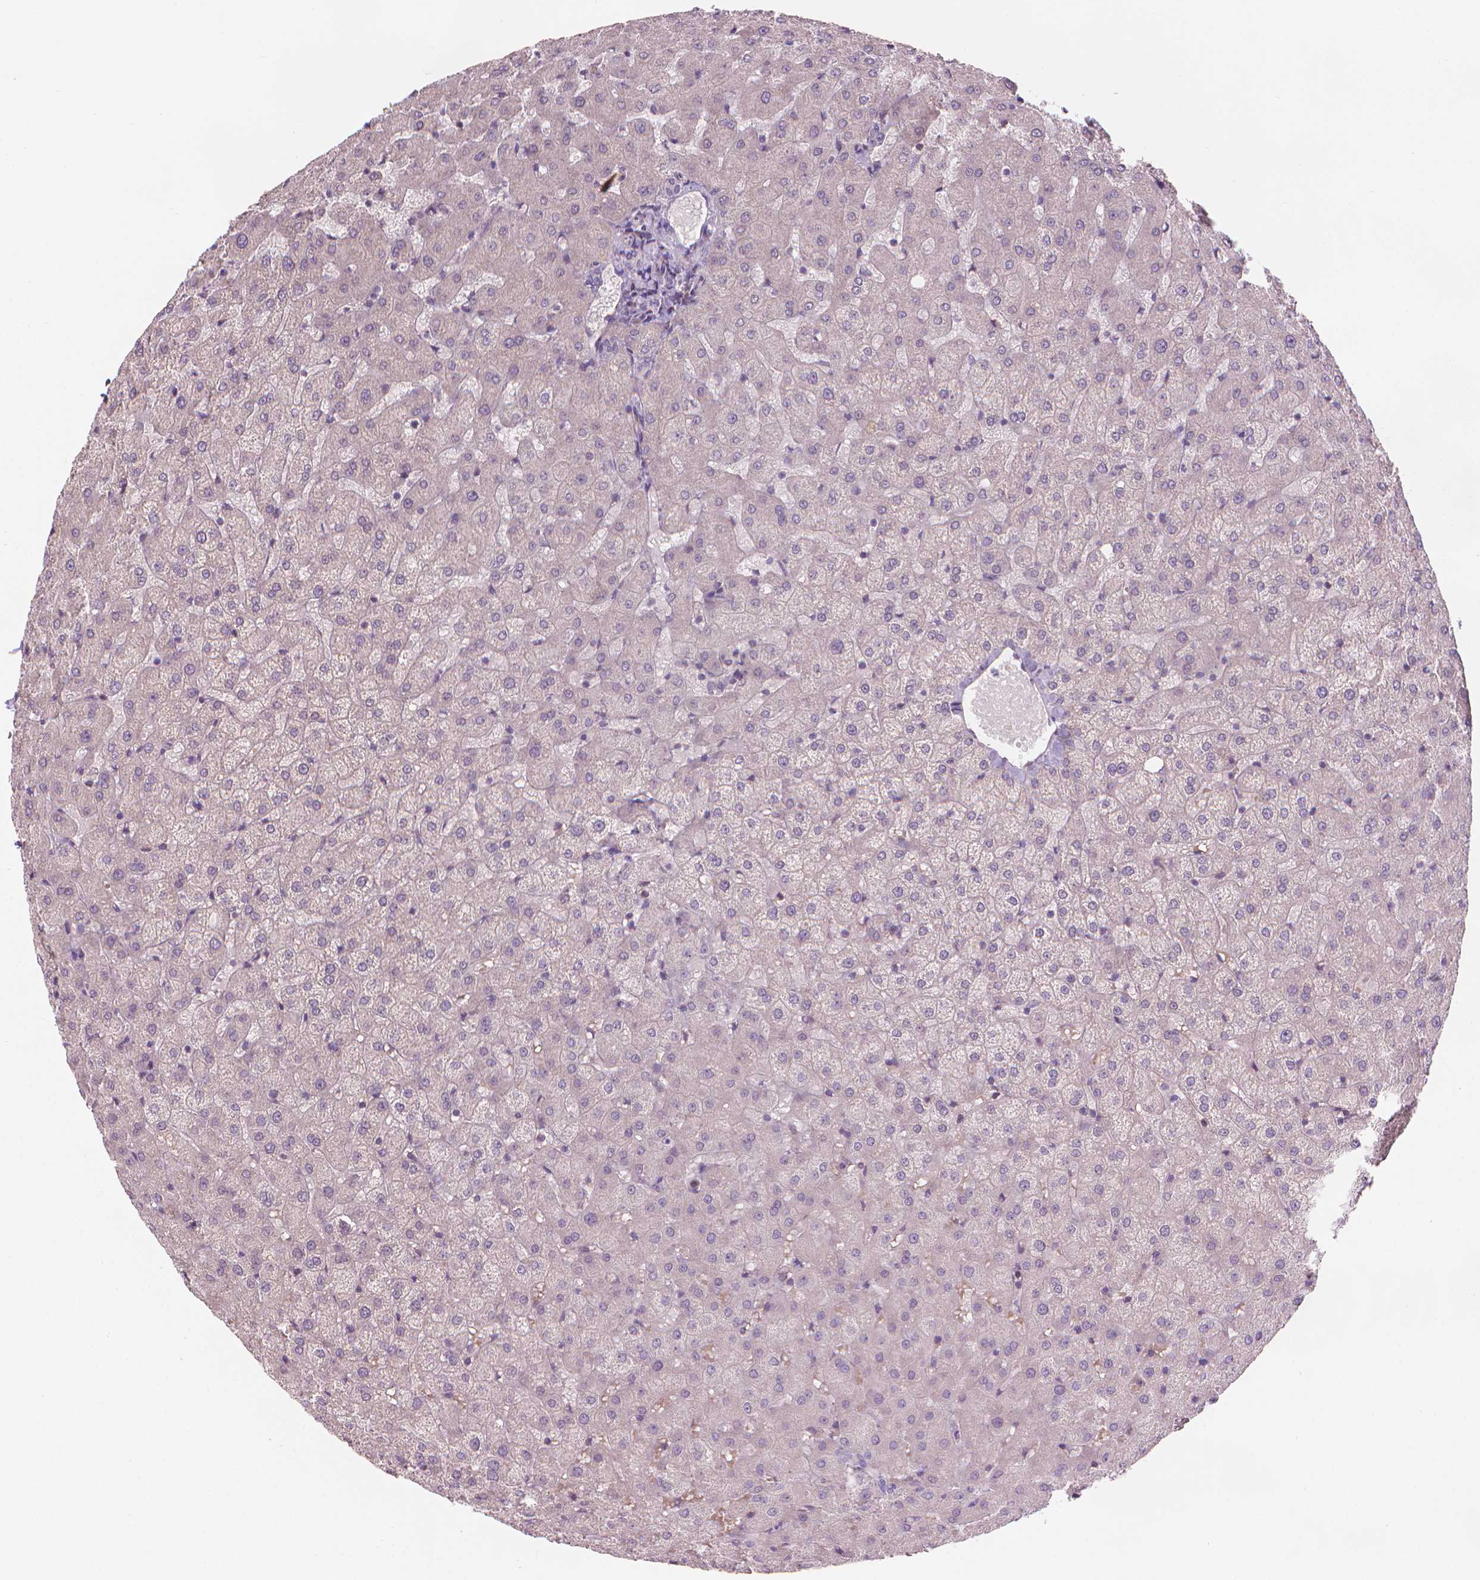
{"staining": {"intensity": "negative", "quantity": "none", "location": "none"}, "tissue": "liver", "cell_type": "Cholangiocytes", "image_type": "normal", "snomed": [{"axis": "morphology", "description": "Normal tissue, NOS"}, {"axis": "topography", "description": "Liver"}], "caption": "Immunohistochemical staining of unremarkable human liver demonstrates no significant positivity in cholangiocytes. Nuclei are stained in blue.", "gene": "IFFO1", "patient": {"sex": "female", "age": 50}}